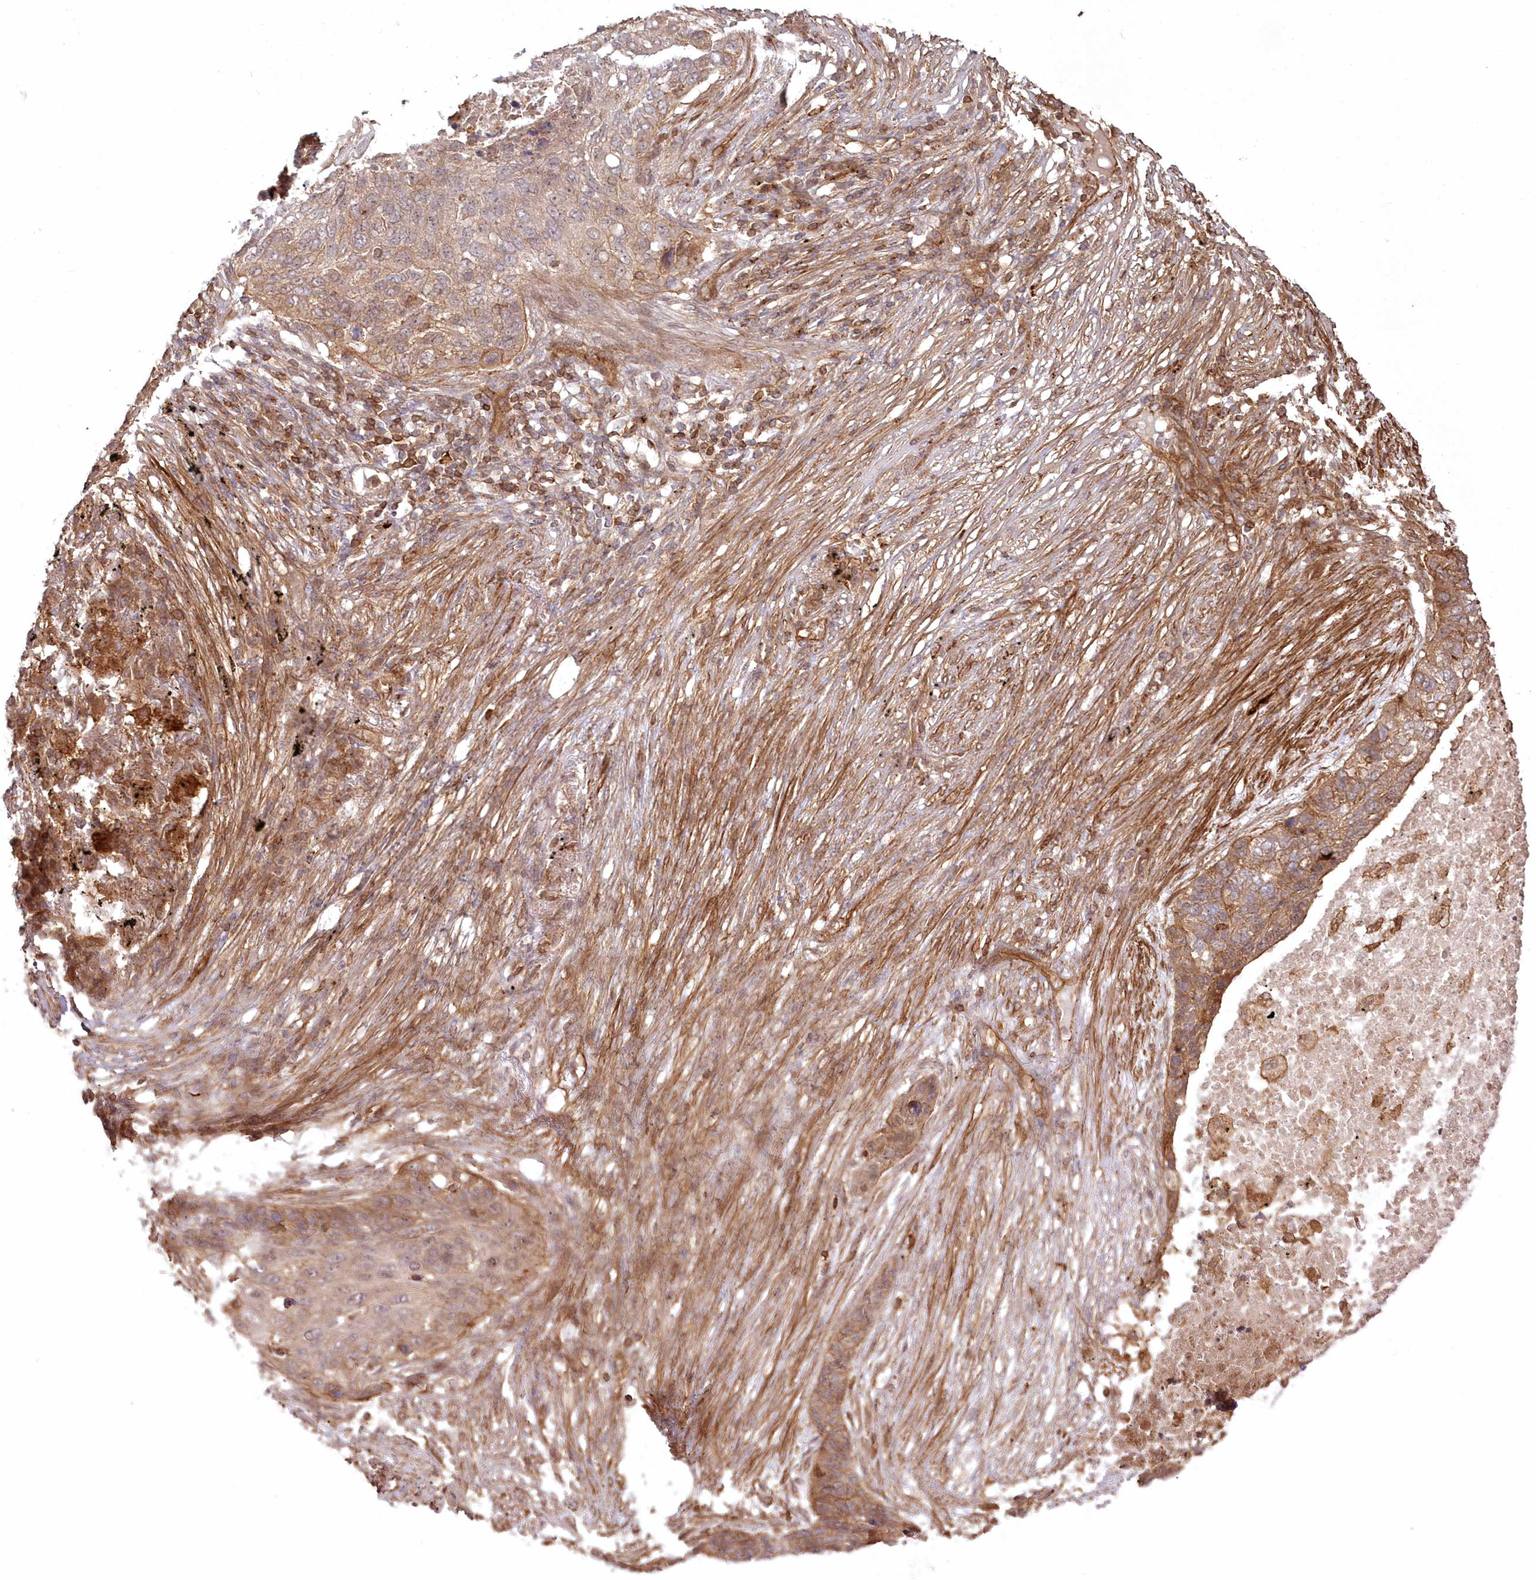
{"staining": {"intensity": "moderate", "quantity": ">75%", "location": "cytoplasmic/membranous"}, "tissue": "lung cancer", "cell_type": "Tumor cells", "image_type": "cancer", "snomed": [{"axis": "morphology", "description": "Squamous cell carcinoma, NOS"}, {"axis": "topography", "description": "Lung"}], "caption": "An IHC photomicrograph of tumor tissue is shown. Protein staining in brown labels moderate cytoplasmic/membranous positivity in lung squamous cell carcinoma within tumor cells. (Stains: DAB (3,3'-diaminobenzidine) in brown, nuclei in blue, Microscopy: brightfield microscopy at high magnification).", "gene": "RGCC", "patient": {"sex": "female", "age": 63}}